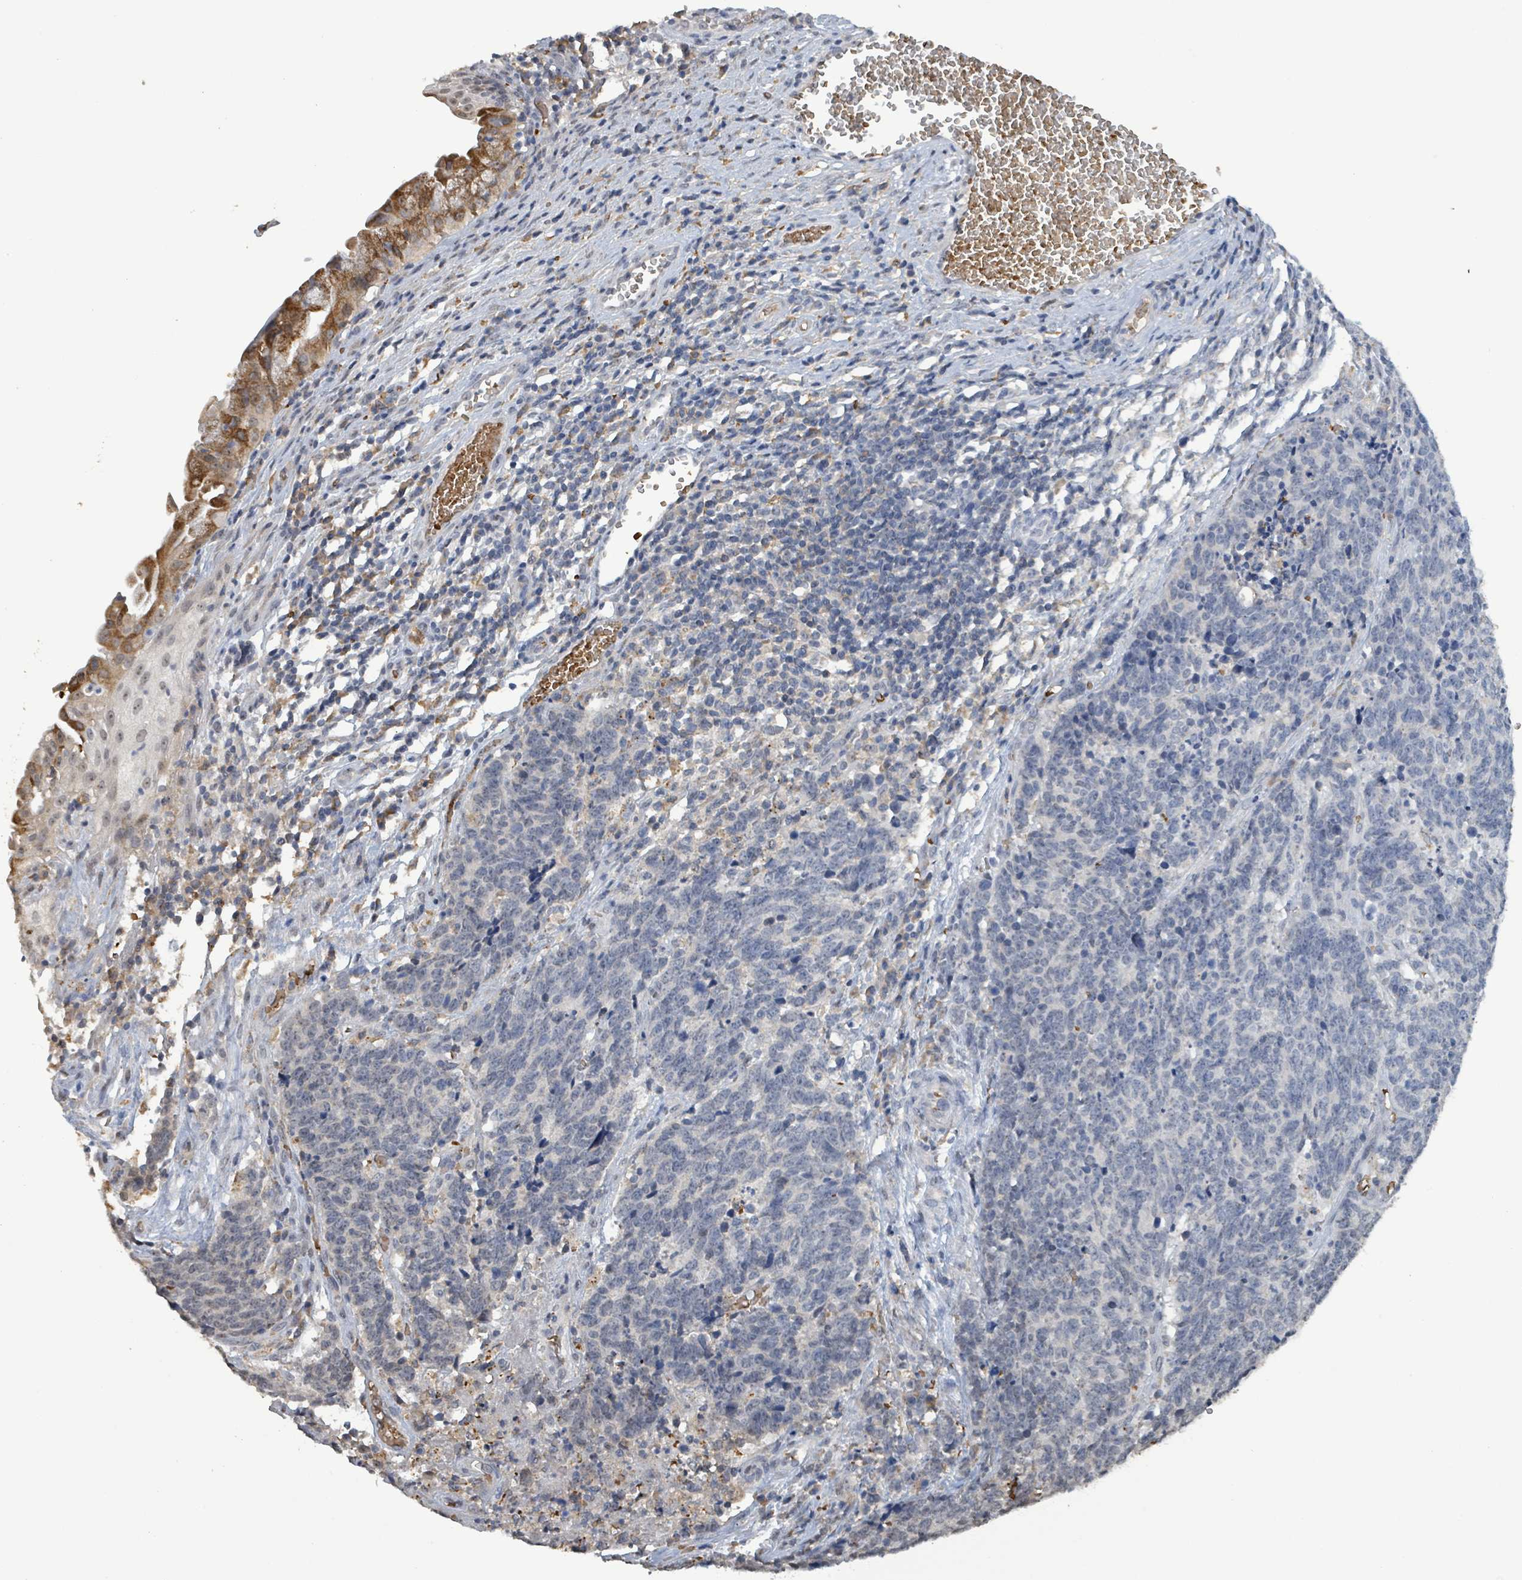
{"staining": {"intensity": "negative", "quantity": "none", "location": "none"}, "tissue": "cervical cancer", "cell_type": "Tumor cells", "image_type": "cancer", "snomed": [{"axis": "morphology", "description": "Squamous cell carcinoma, NOS"}, {"axis": "topography", "description": "Cervix"}], "caption": "This is a histopathology image of immunohistochemistry staining of cervical squamous cell carcinoma, which shows no staining in tumor cells.", "gene": "SEBOX", "patient": {"sex": "female", "age": 29}}